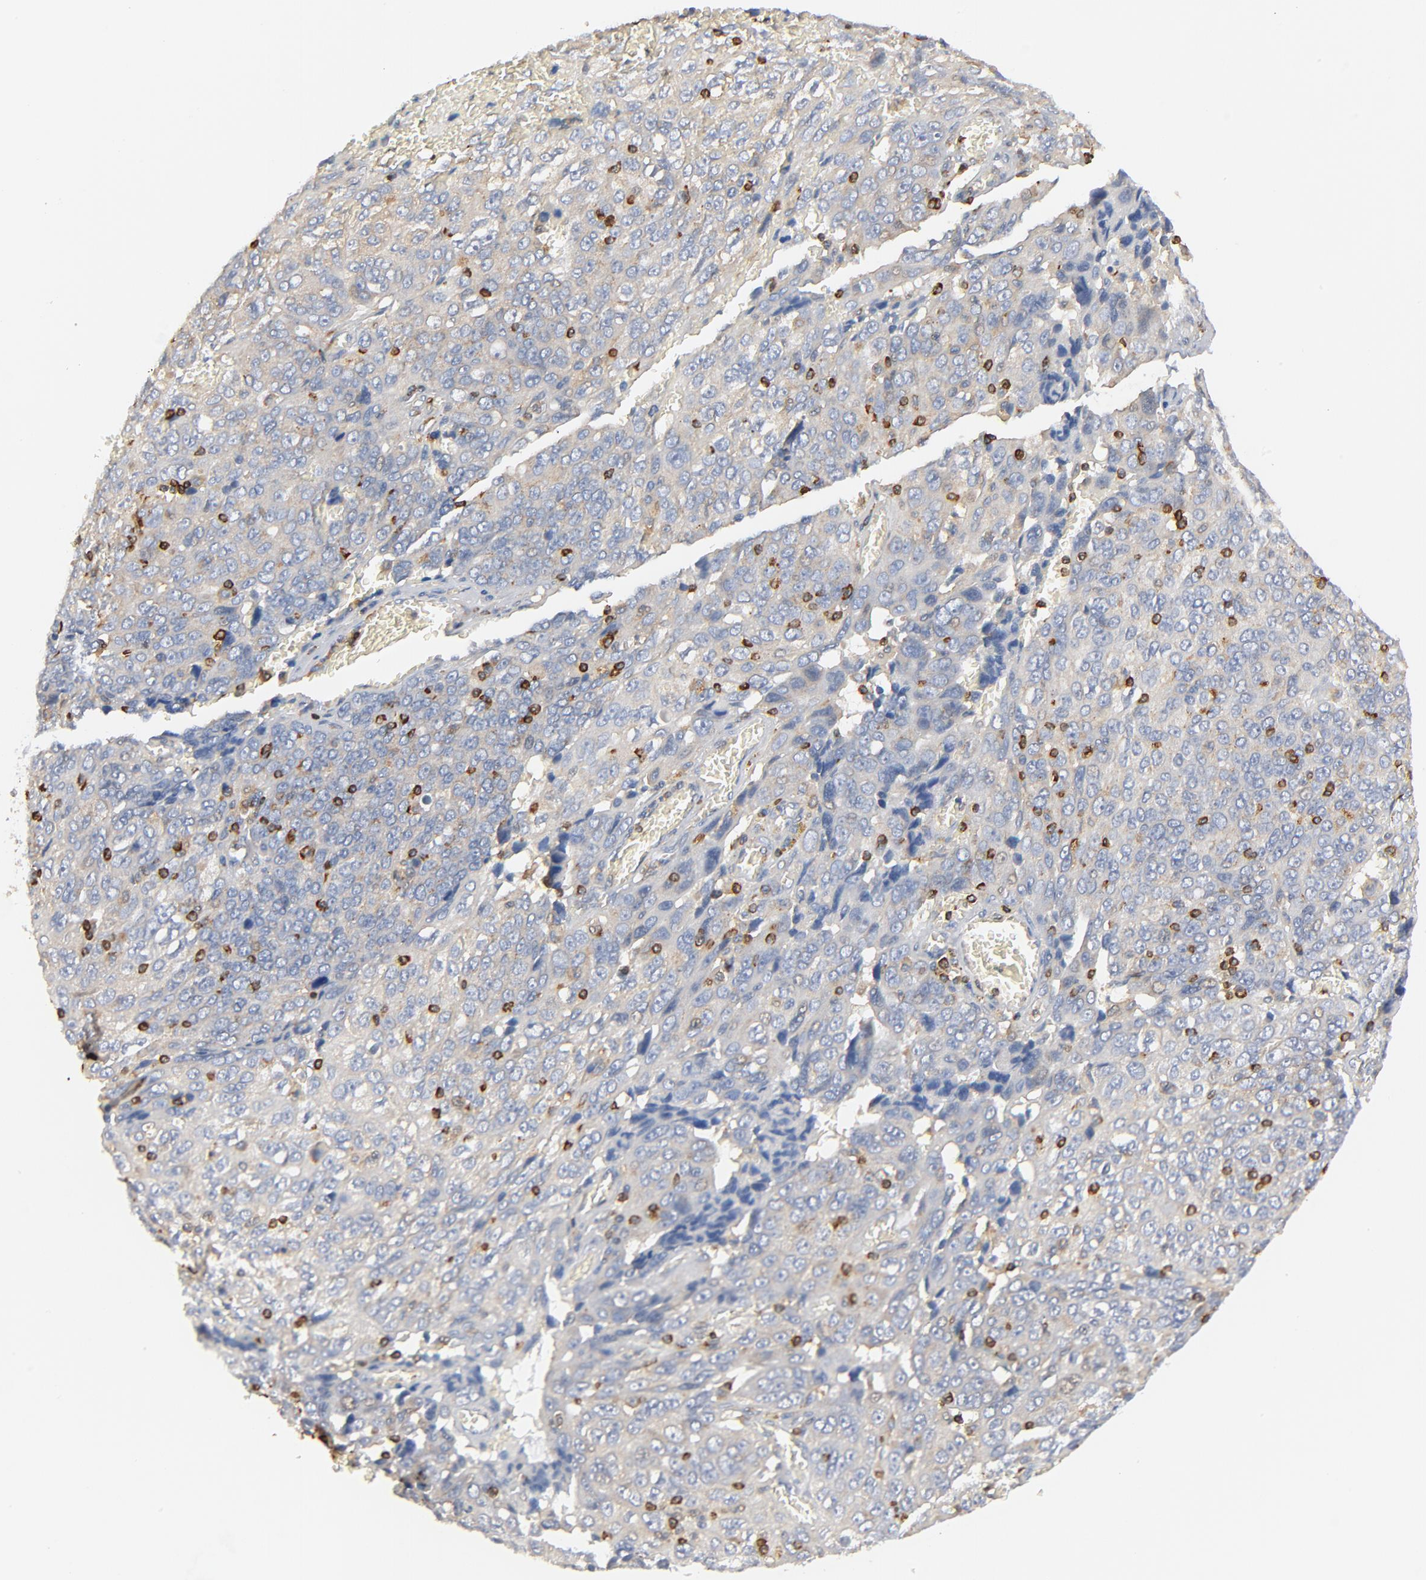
{"staining": {"intensity": "weak", "quantity": "<25%", "location": "cytoplasmic/membranous"}, "tissue": "ovarian cancer", "cell_type": "Tumor cells", "image_type": "cancer", "snomed": [{"axis": "morphology", "description": "Carcinoma, endometroid"}, {"axis": "topography", "description": "Ovary"}], "caption": "This is an immunohistochemistry micrograph of ovarian endometroid carcinoma. There is no expression in tumor cells.", "gene": "SH3KBP1", "patient": {"sex": "female", "age": 75}}